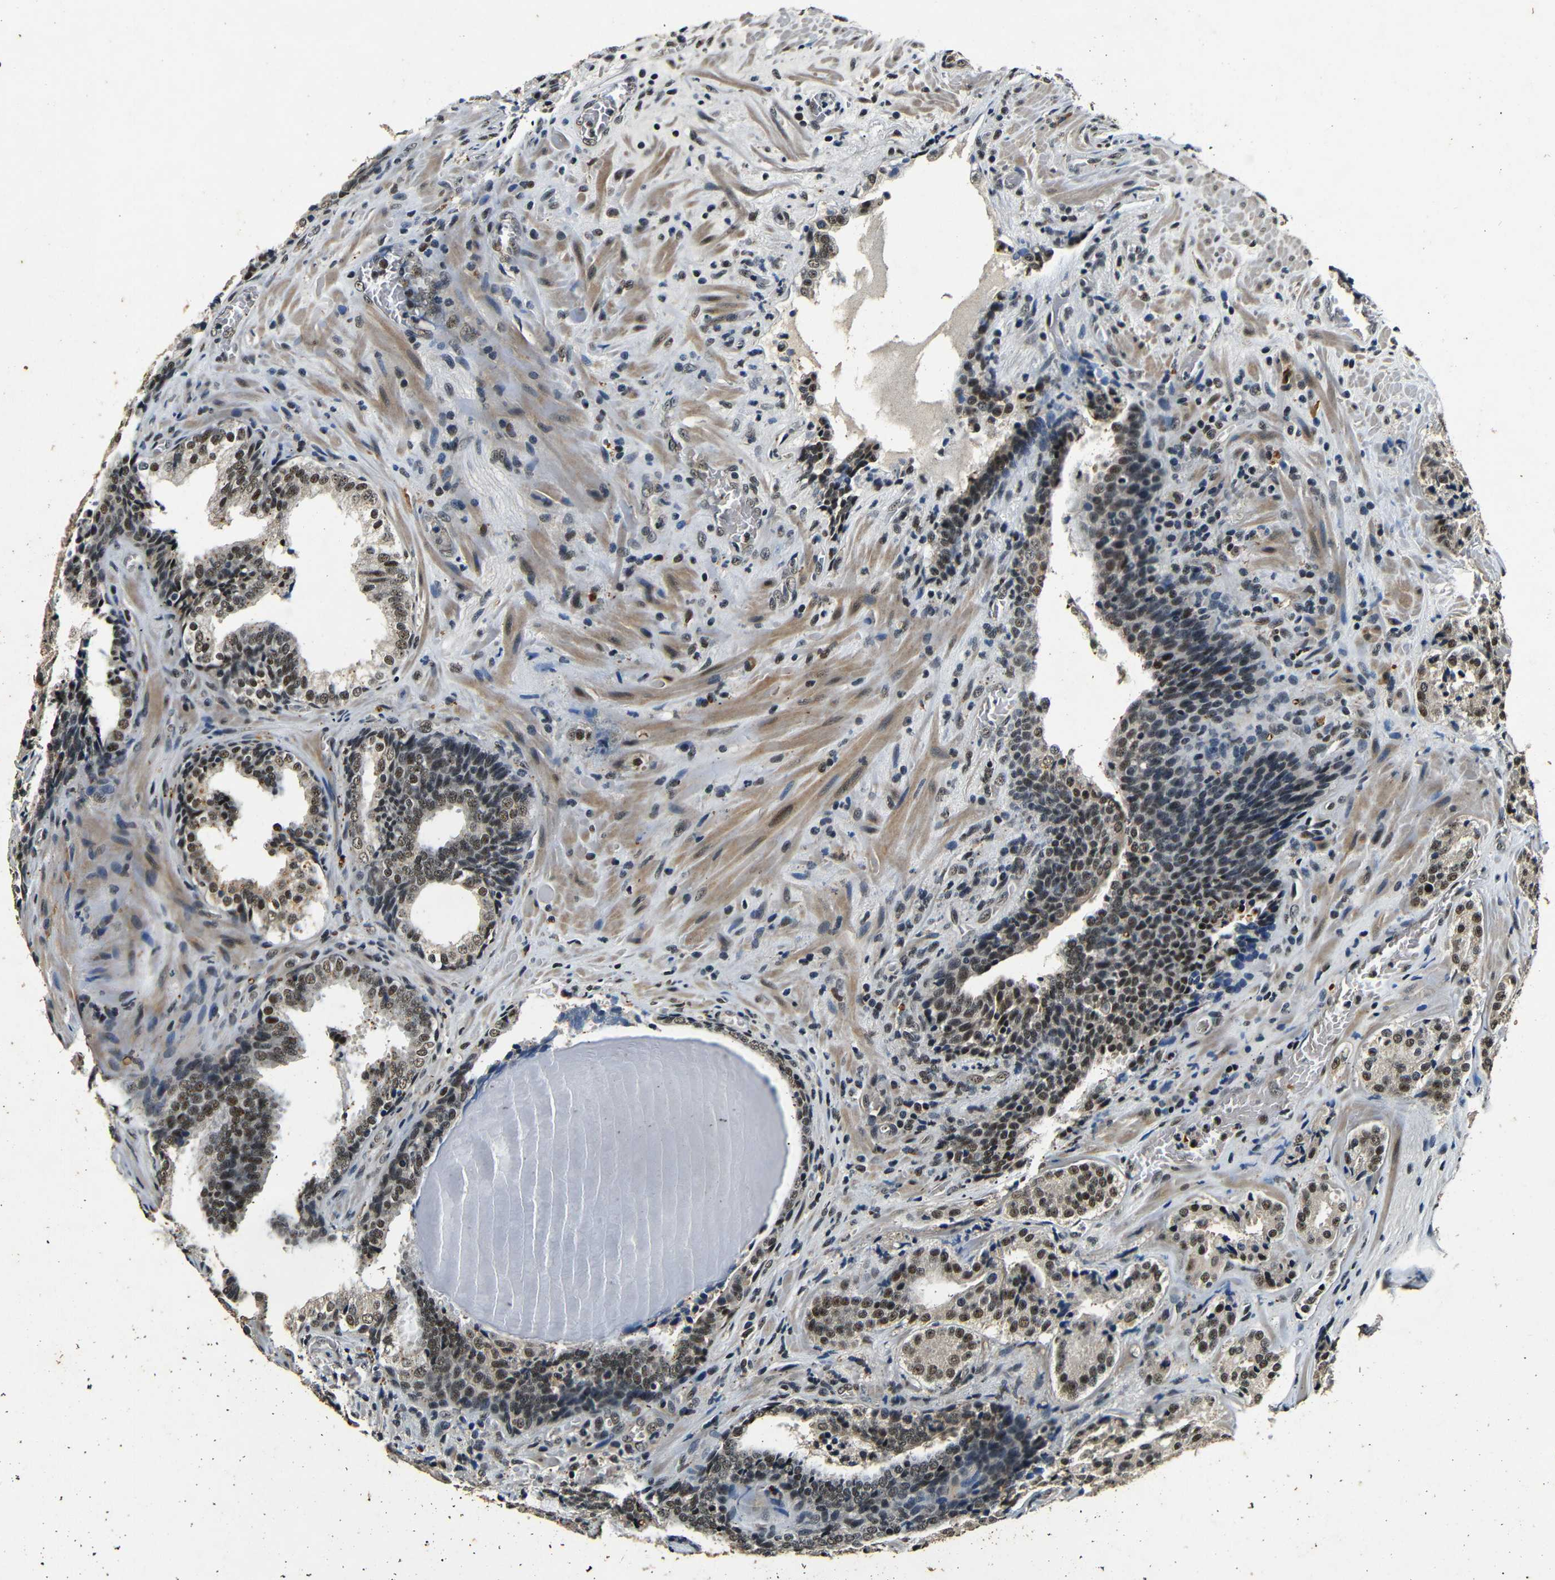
{"staining": {"intensity": "moderate", "quantity": ">75%", "location": "cytoplasmic/membranous,nuclear"}, "tissue": "prostate cancer", "cell_type": "Tumor cells", "image_type": "cancer", "snomed": [{"axis": "morphology", "description": "Adenocarcinoma, High grade"}, {"axis": "topography", "description": "Prostate"}], "caption": "This is an image of immunohistochemistry (IHC) staining of high-grade adenocarcinoma (prostate), which shows moderate expression in the cytoplasmic/membranous and nuclear of tumor cells.", "gene": "FOXD4", "patient": {"sex": "male", "age": 60}}